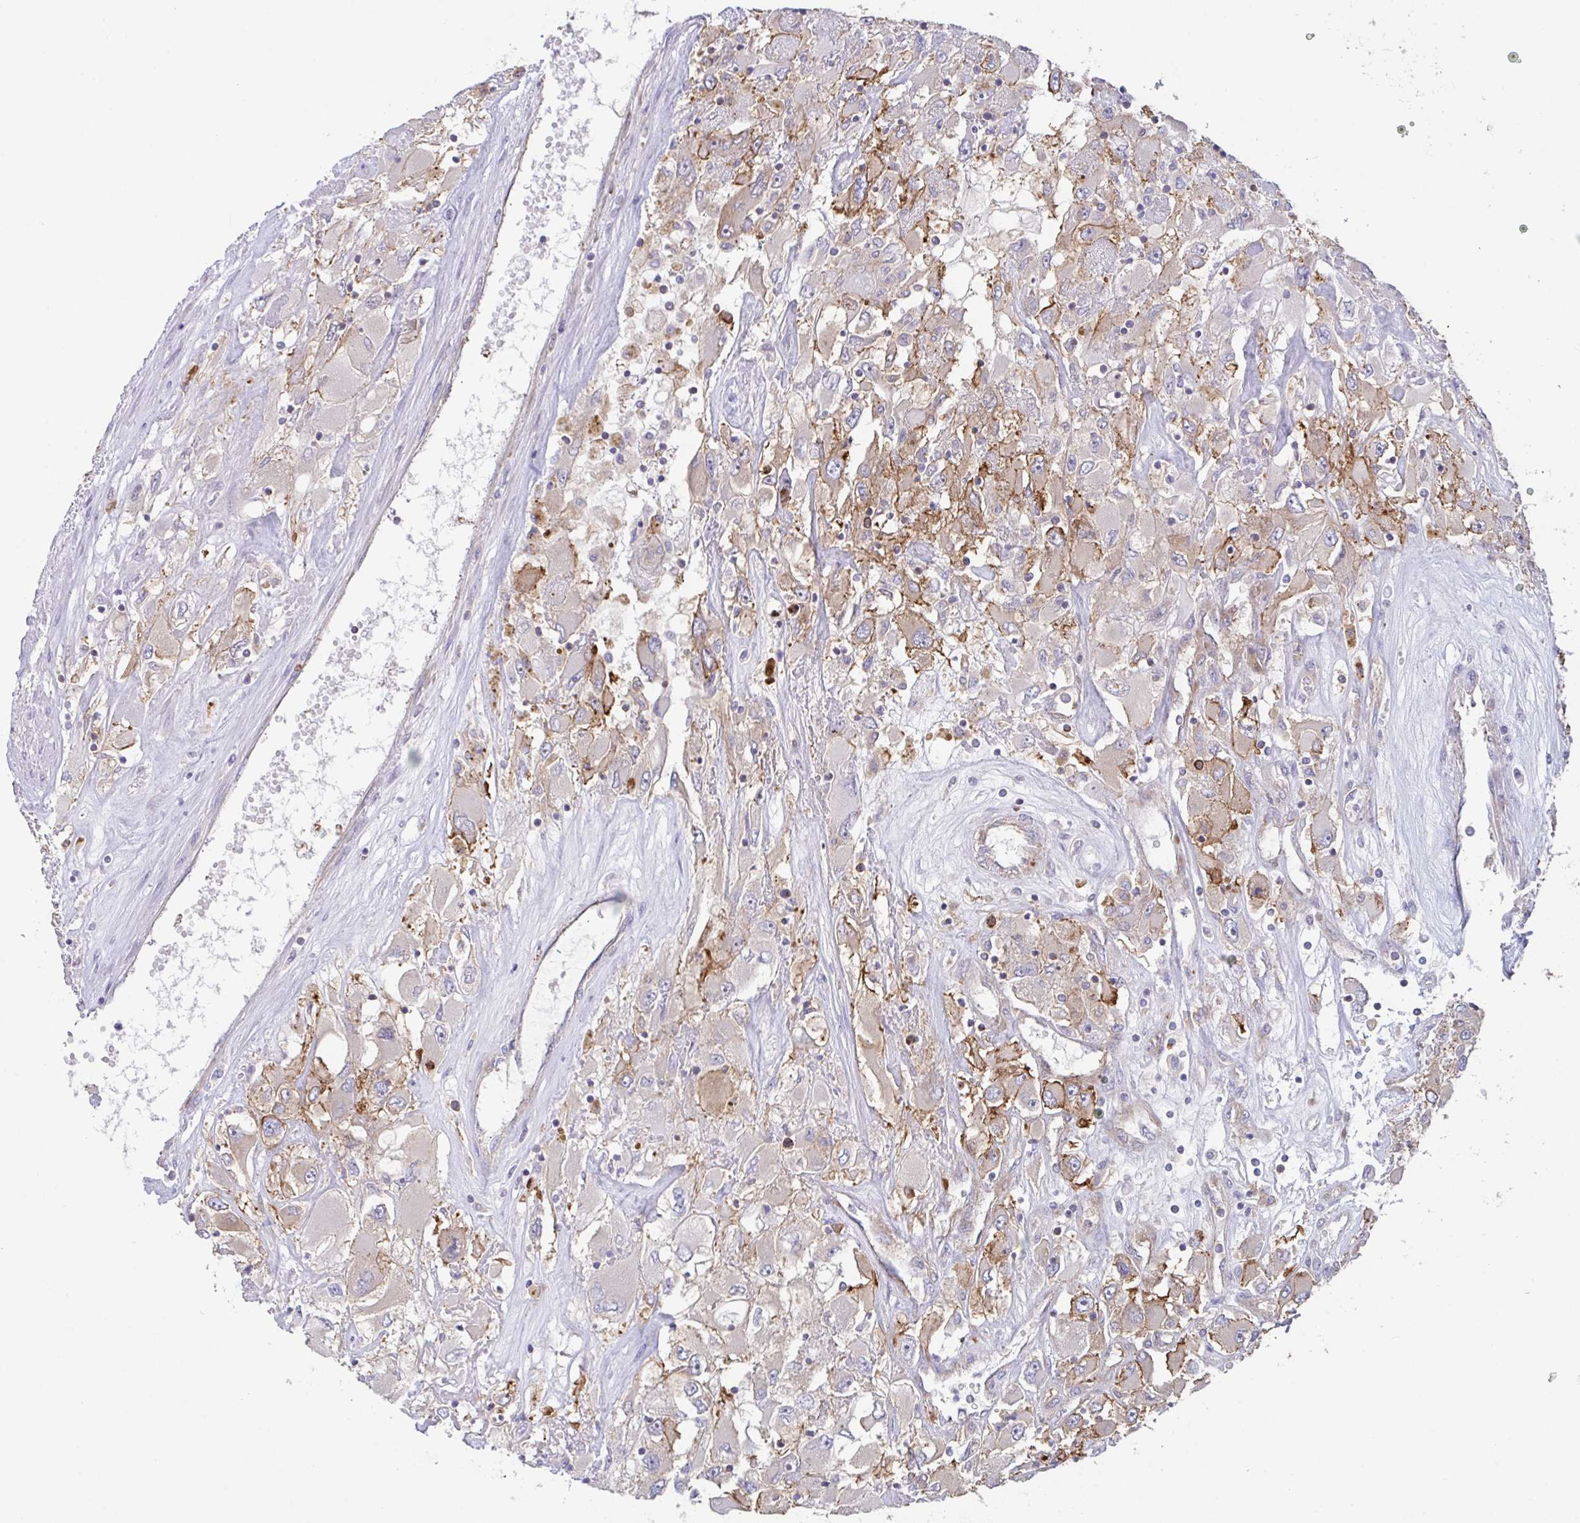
{"staining": {"intensity": "weak", "quantity": "25%-75%", "location": "cytoplasmic/membranous"}, "tissue": "renal cancer", "cell_type": "Tumor cells", "image_type": "cancer", "snomed": [{"axis": "morphology", "description": "Adenocarcinoma, NOS"}, {"axis": "topography", "description": "Kidney"}], "caption": "Adenocarcinoma (renal) stained with DAB (3,3'-diaminobenzidine) immunohistochemistry reveals low levels of weak cytoplasmic/membranous expression in about 25%-75% of tumor cells.", "gene": "YARS2", "patient": {"sex": "female", "age": 52}}